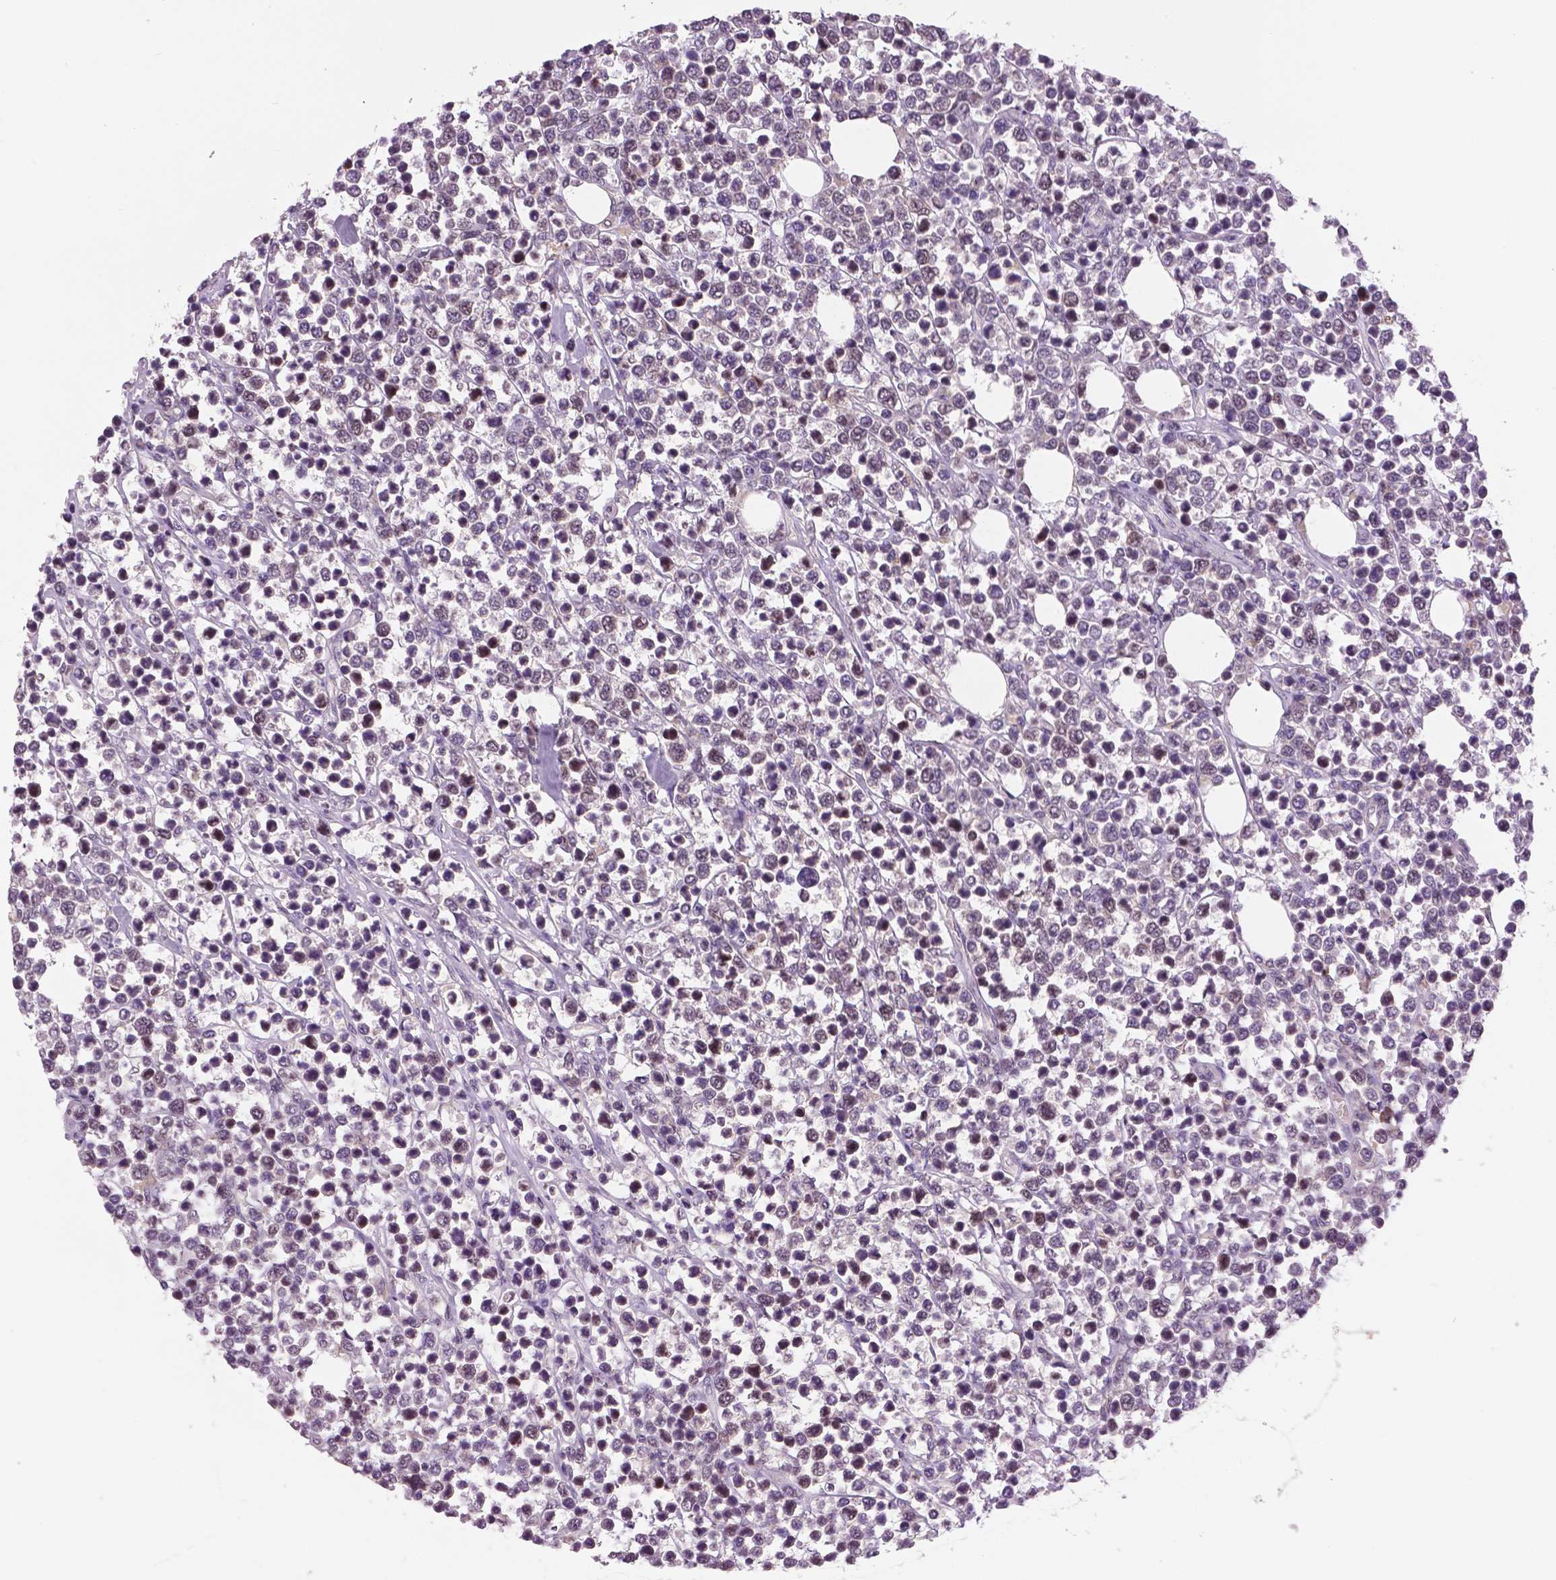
{"staining": {"intensity": "negative", "quantity": "none", "location": "none"}, "tissue": "lymphoma", "cell_type": "Tumor cells", "image_type": "cancer", "snomed": [{"axis": "morphology", "description": "Malignant lymphoma, non-Hodgkin's type, High grade"}, {"axis": "topography", "description": "Soft tissue"}], "caption": "DAB (3,3'-diaminobenzidine) immunohistochemical staining of malignant lymphoma, non-Hodgkin's type (high-grade) demonstrates no significant expression in tumor cells.", "gene": "MKI67", "patient": {"sex": "female", "age": 56}}